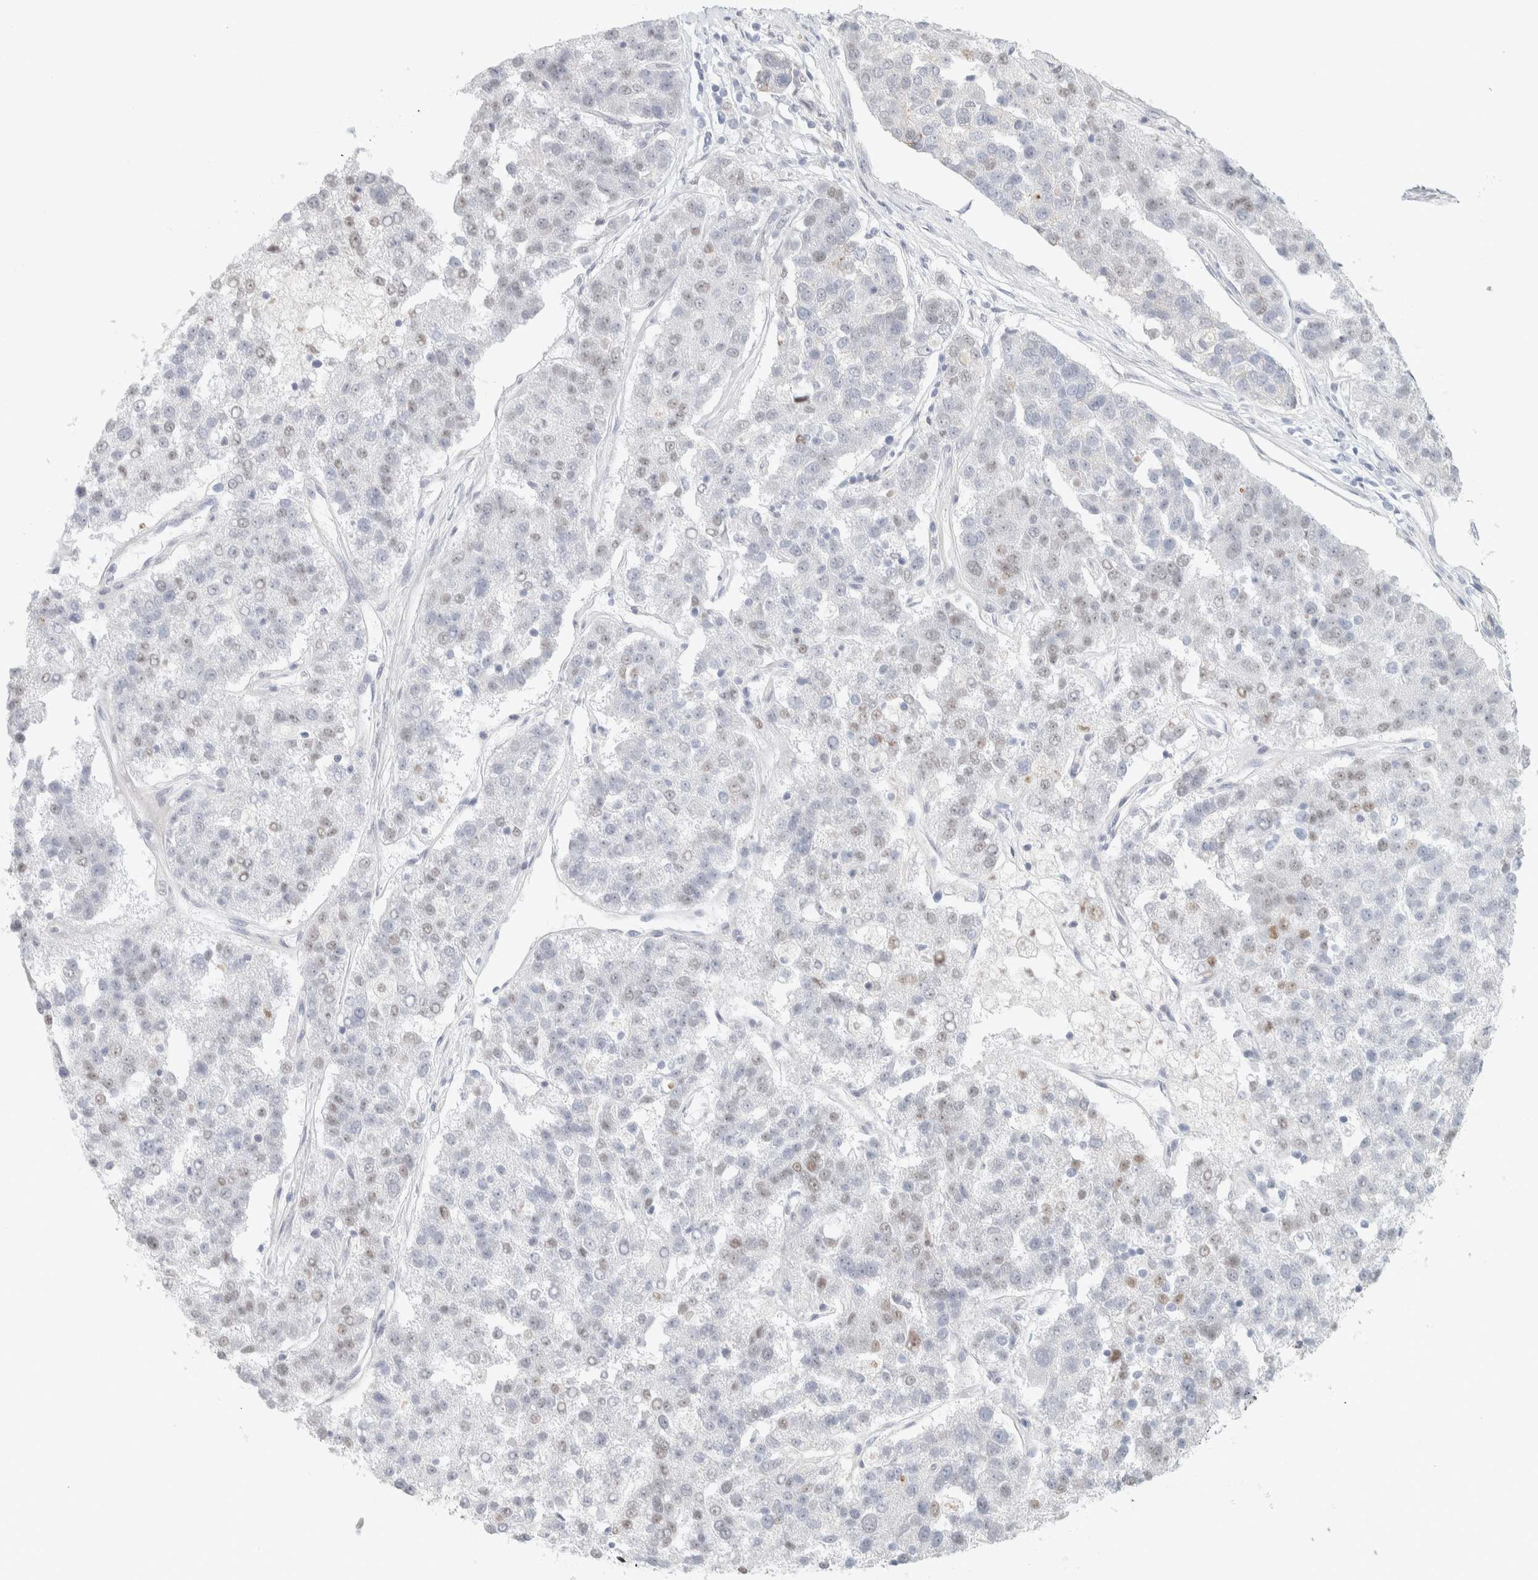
{"staining": {"intensity": "weak", "quantity": "<25%", "location": "nuclear"}, "tissue": "pancreatic cancer", "cell_type": "Tumor cells", "image_type": "cancer", "snomed": [{"axis": "morphology", "description": "Adenocarcinoma, NOS"}, {"axis": "topography", "description": "Pancreas"}], "caption": "A high-resolution image shows immunohistochemistry (IHC) staining of pancreatic cancer (adenocarcinoma), which demonstrates no significant staining in tumor cells.", "gene": "CDH17", "patient": {"sex": "female", "age": 61}}